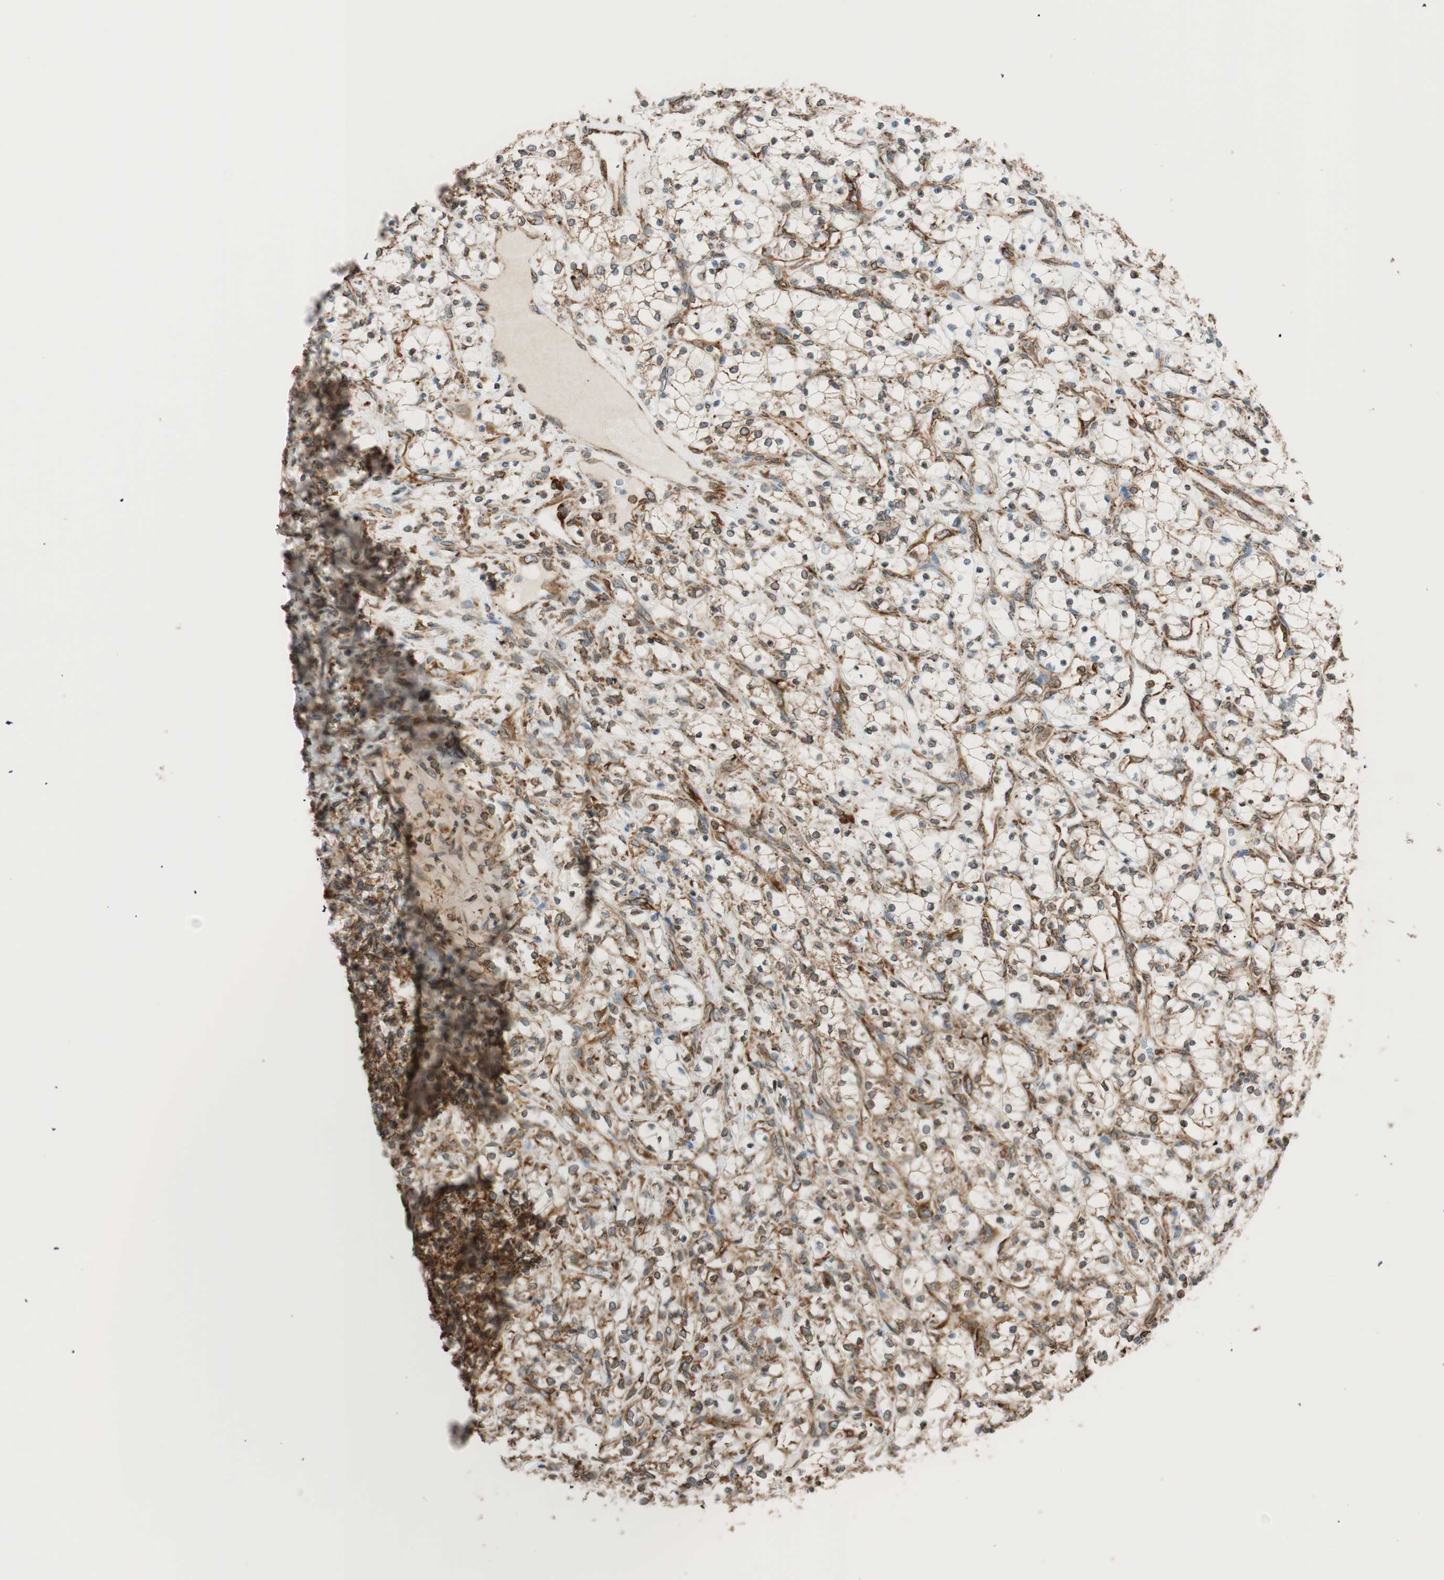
{"staining": {"intensity": "strong", "quantity": ">75%", "location": "cytoplasmic/membranous"}, "tissue": "renal cancer", "cell_type": "Tumor cells", "image_type": "cancer", "snomed": [{"axis": "morphology", "description": "Adenocarcinoma, NOS"}, {"axis": "topography", "description": "Kidney"}], "caption": "Tumor cells display high levels of strong cytoplasmic/membranous expression in about >75% of cells in renal cancer.", "gene": "PRKCSH", "patient": {"sex": "female", "age": 69}}